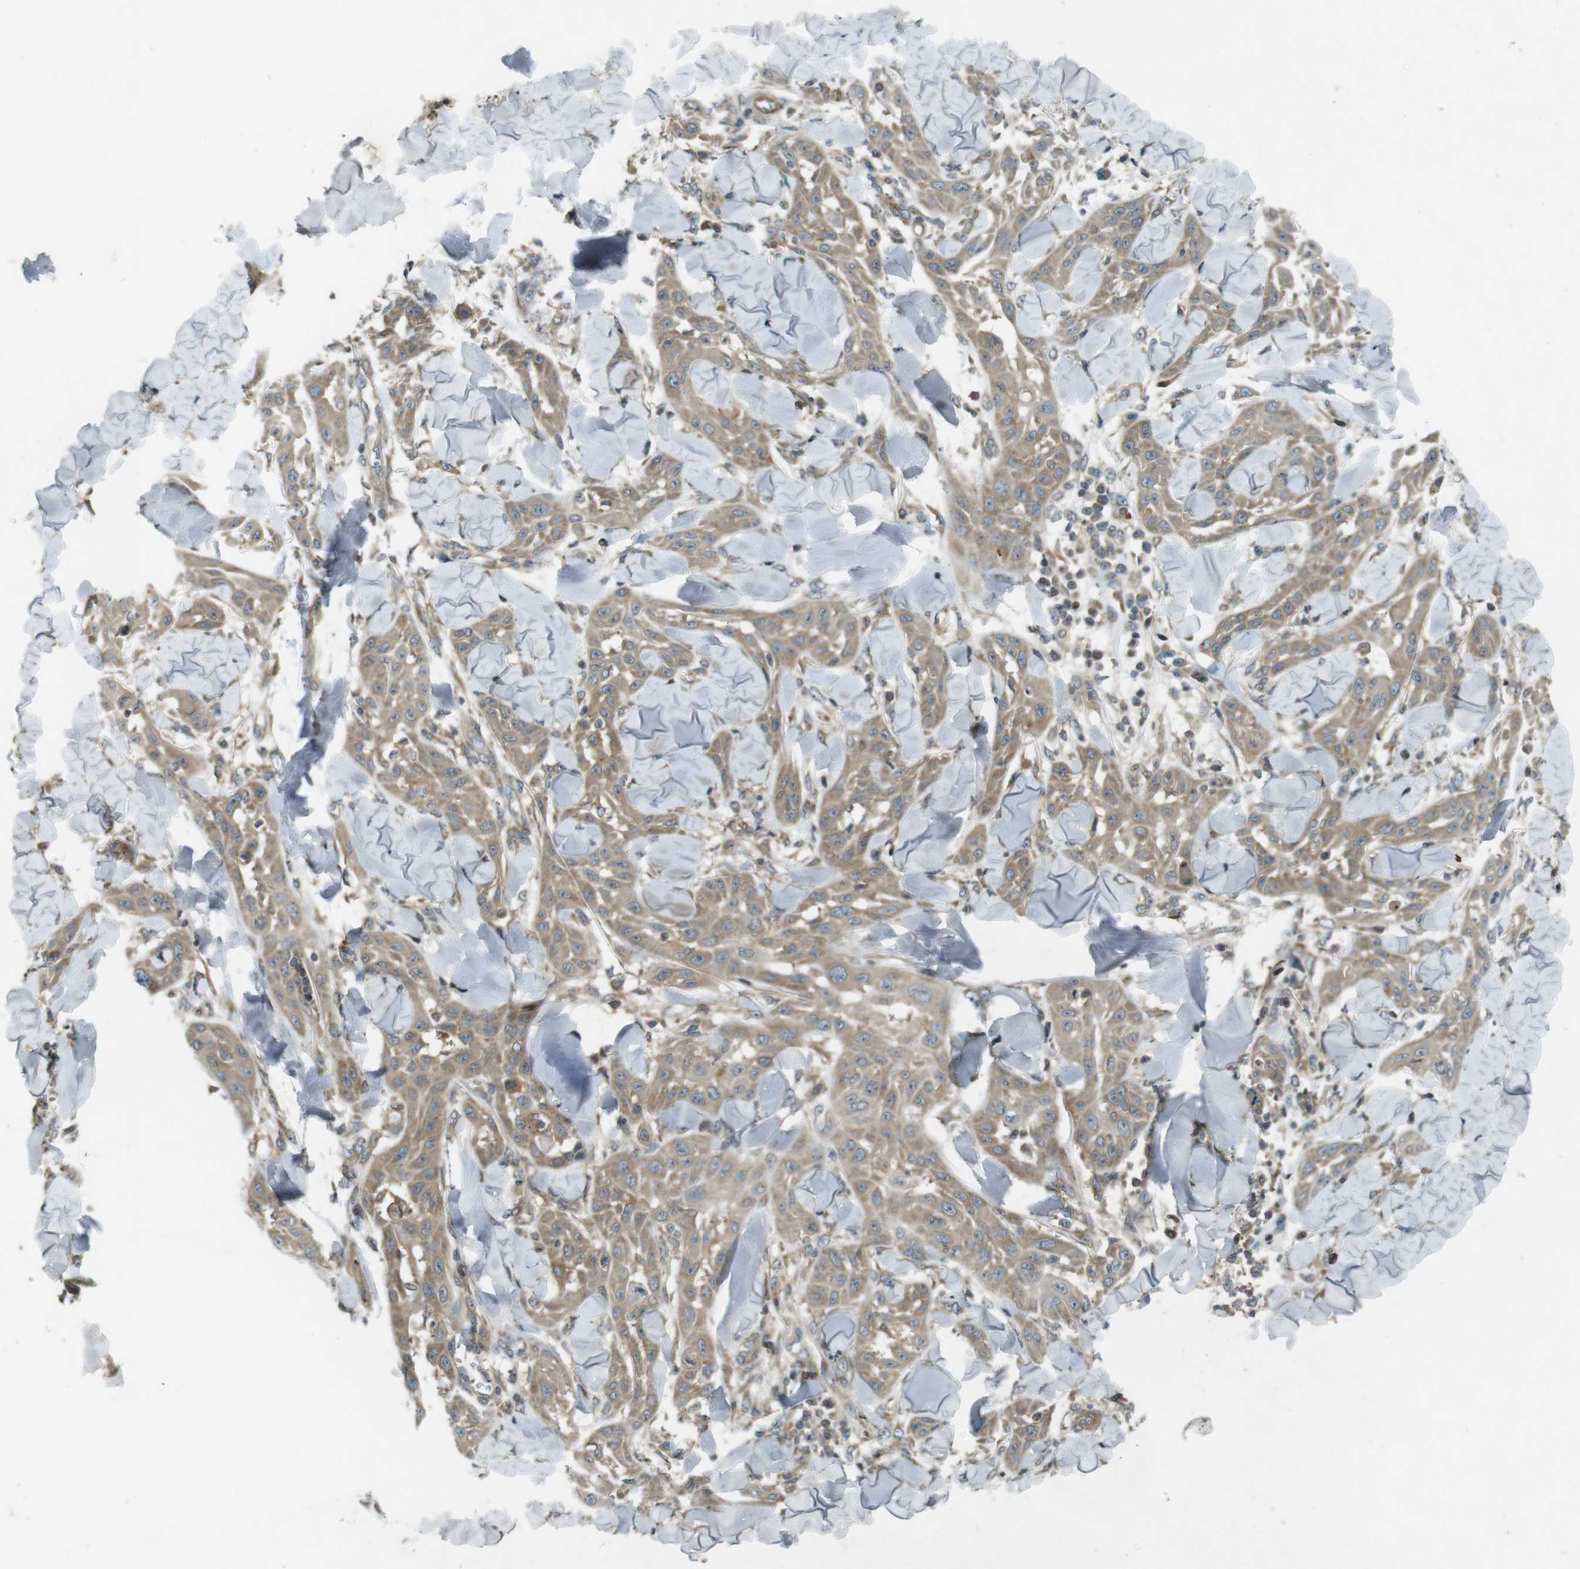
{"staining": {"intensity": "weak", "quantity": ">75%", "location": "cytoplasmic/membranous"}, "tissue": "skin cancer", "cell_type": "Tumor cells", "image_type": "cancer", "snomed": [{"axis": "morphology", "description": "Squamous cell carcinoma, NOS"}, {"axis": "topography", "description": "Skin"}], "caption": "Immunohistochemical staining of human squamous cell carcinoma (skin) displays weak cytoplasmic/membranous protein positivity in approximately >75% of tumor cells.", "gene": "ZYX", "patient": {"sex": "male", "age": 24}}